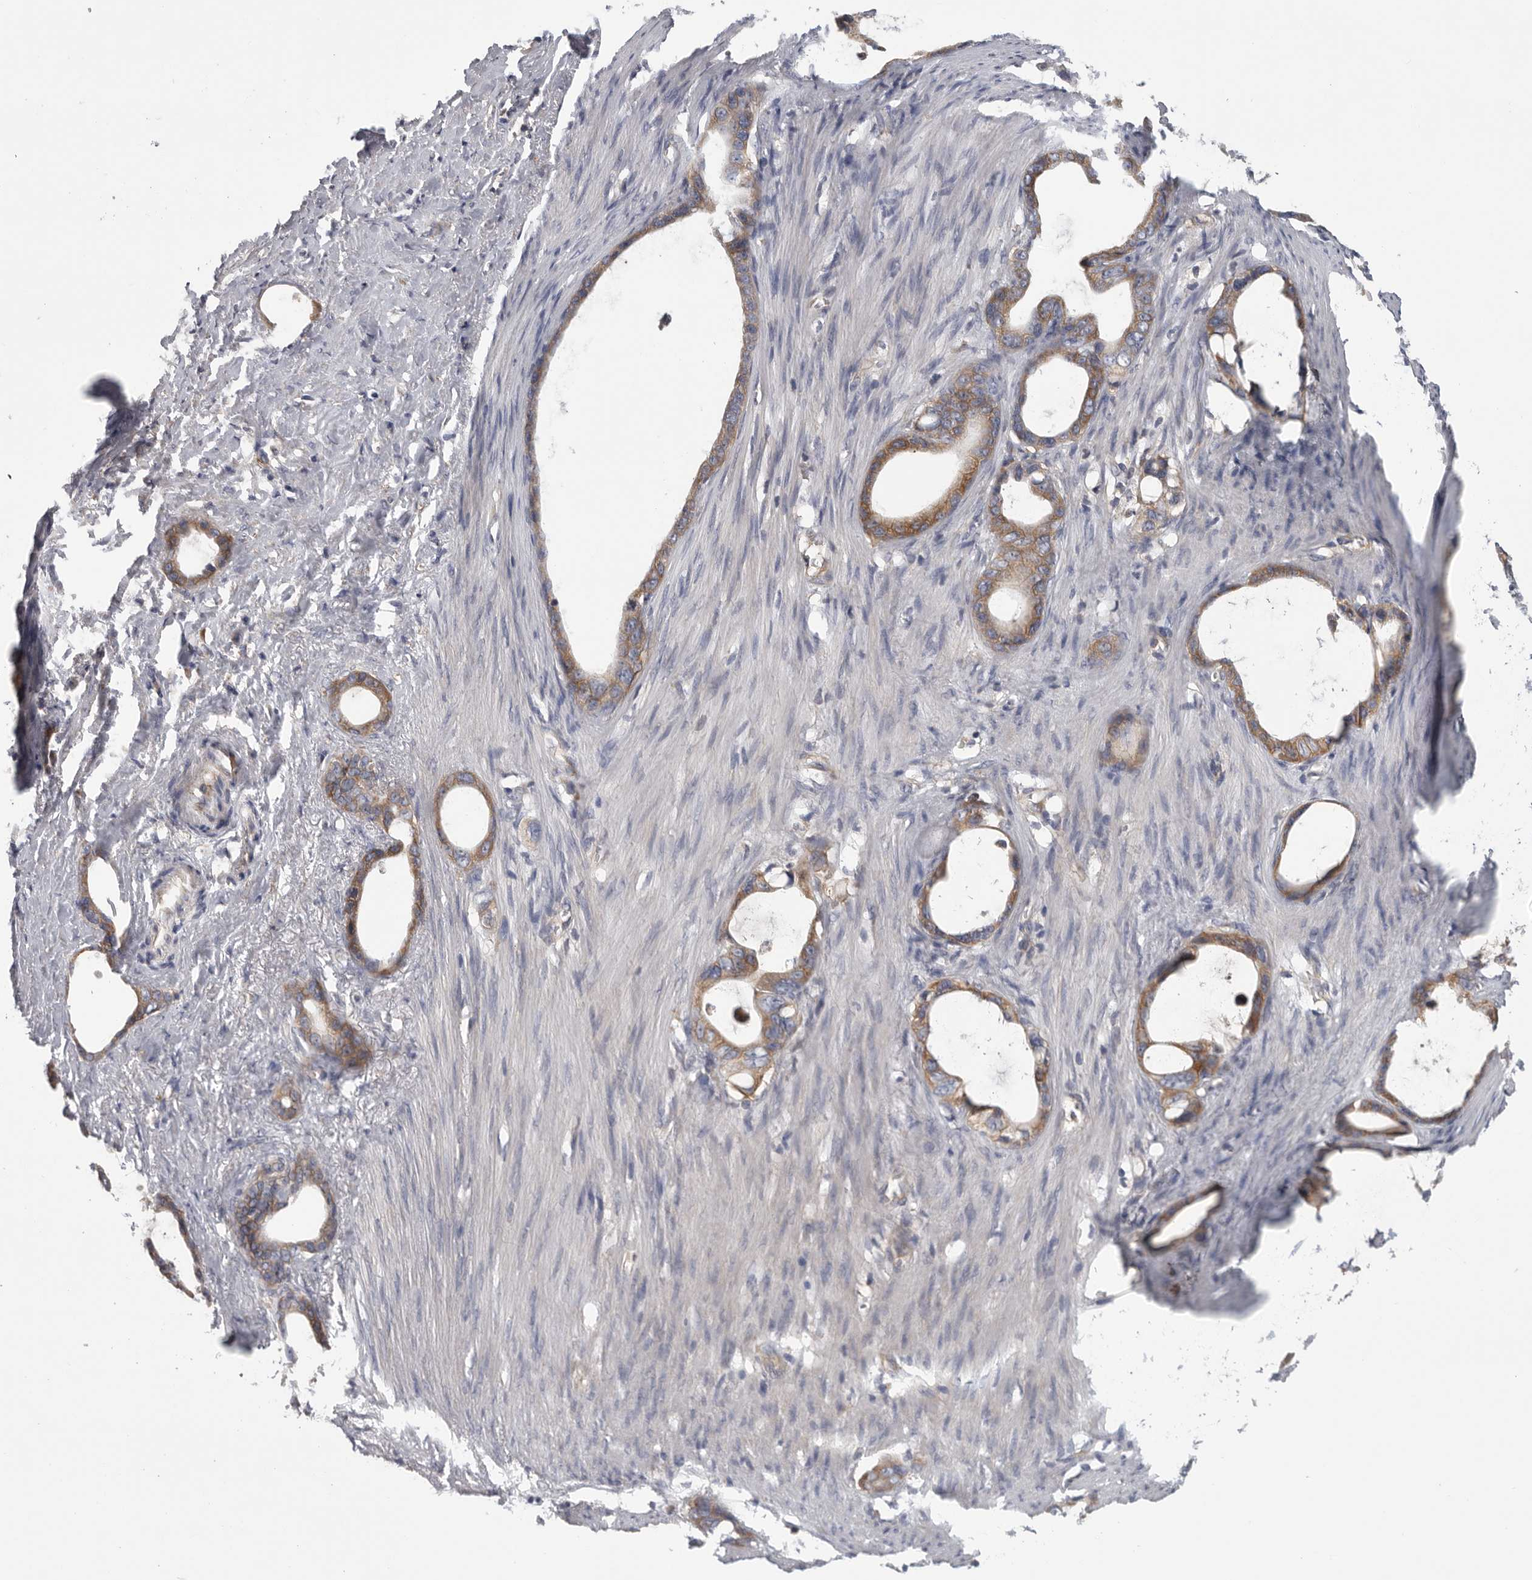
{"staining": {"intensity": "weak", "quantity": ">75%", "location": "cytoplasmic/membranous"}, "tissue": "stomach cancer", "cell_type": "Tumor cells", "image_type": "cancer", "snomed": [{"axis": "morphology", "description": "Adenocarcinoma, NOS"}, {"axis": "topography", "description": "Stomach"}], "caption": "Stomach cancer (adenocarcinoma) stained with immunohistochemistry (IHC) reveals weak cytoplasmic/membranous staining in approximately >75% of tumor cells.", "gene": "C1orf109", "patient": {"sex": "female", "age": 75}}